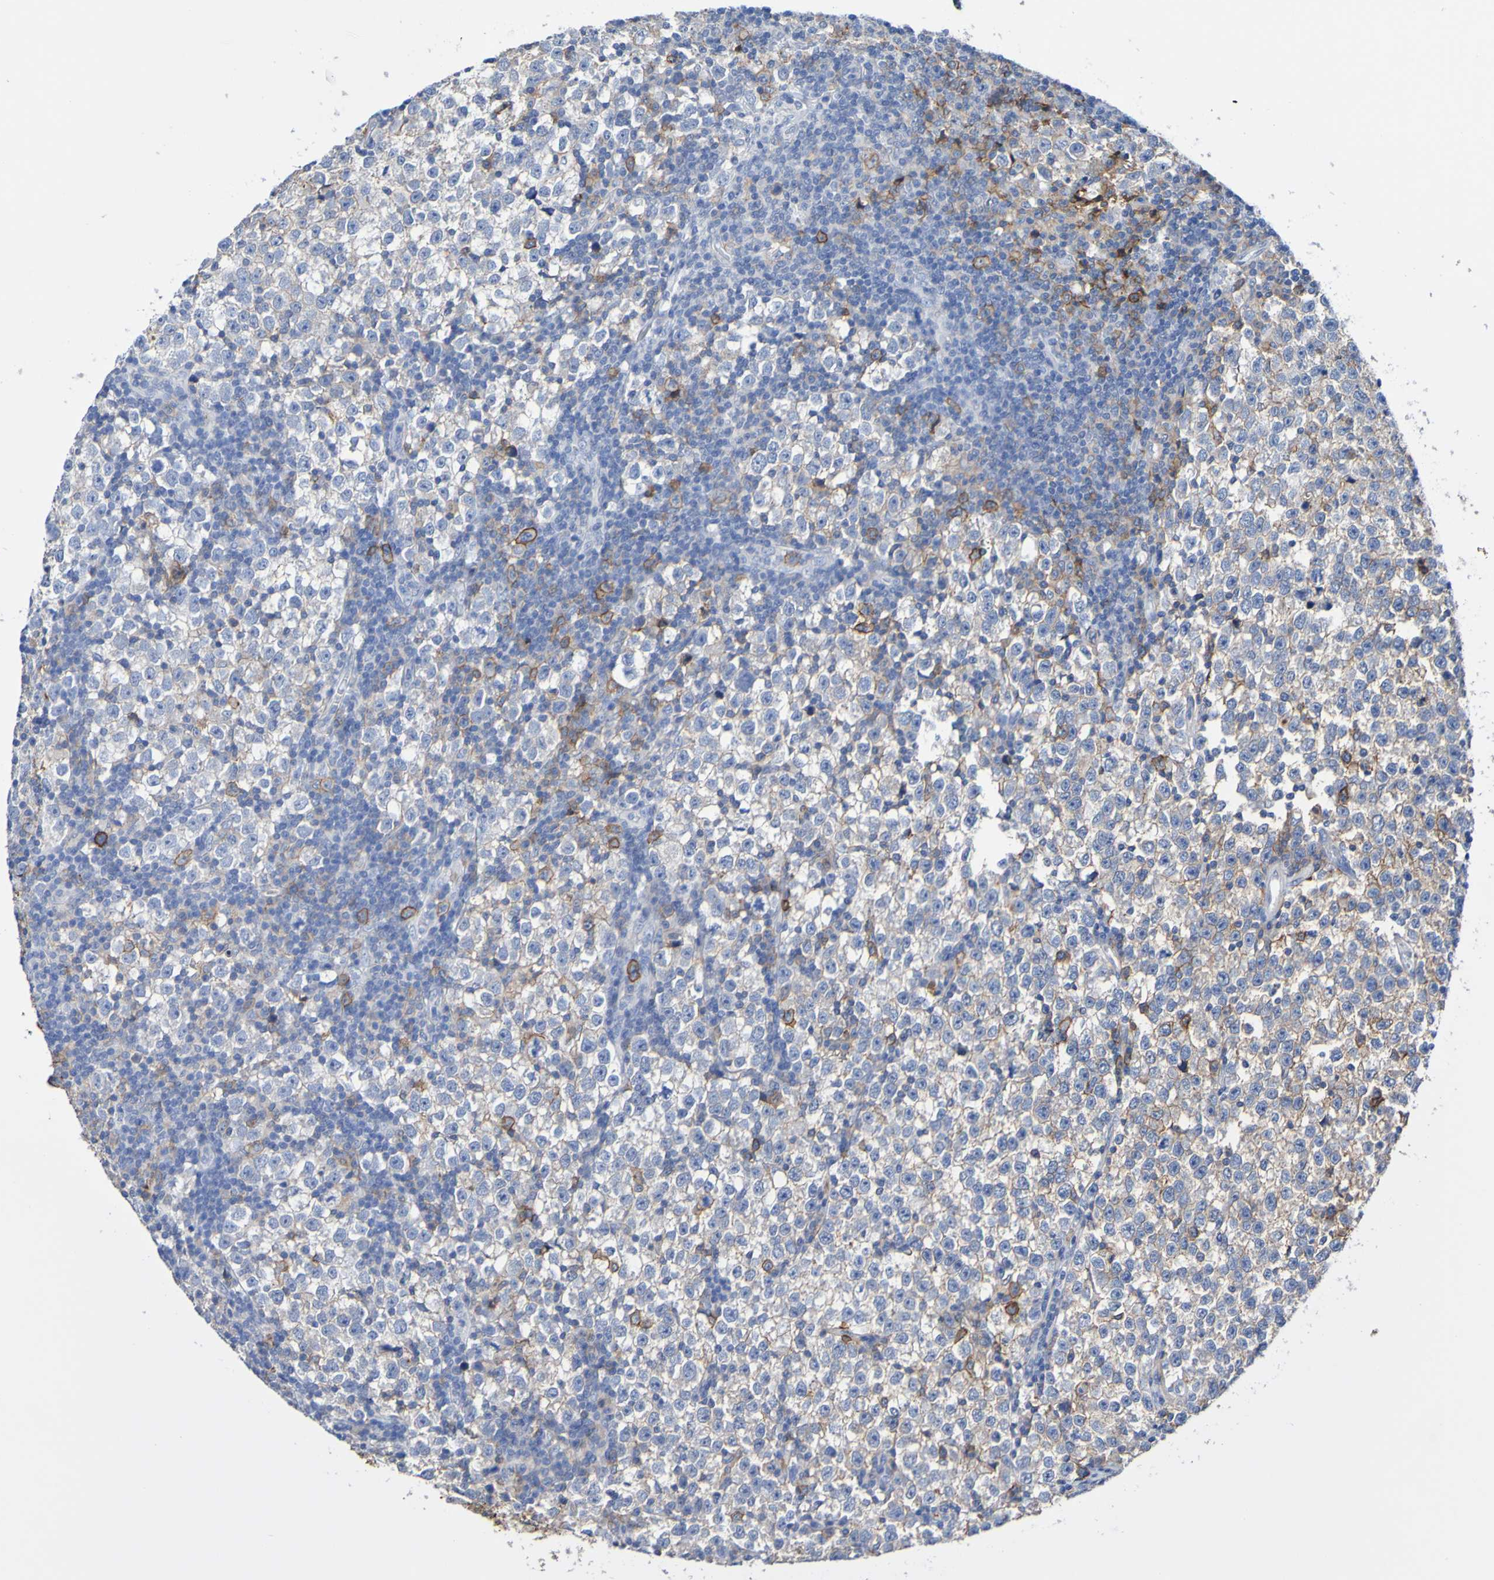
{"staining": {"intensity": "weak", "quantity": "<25%", "location": "cytoplasmic/membranous"}, "tissue": "testis cancer", "cell_type": "Tumor cells", "image_type": "cancer", "snomed": [{"axis": "morphology", "description": "Seminoma, NOS"}, {"axis": "topography", "description": "Testis"}], "caption": "This is an immunohistochemistry (IHC) micrograph of seminoma (testis). There is no staining in tumor cells.", "gene": "SLC3A2", "patient": {"sex": "male", "age": 43}}